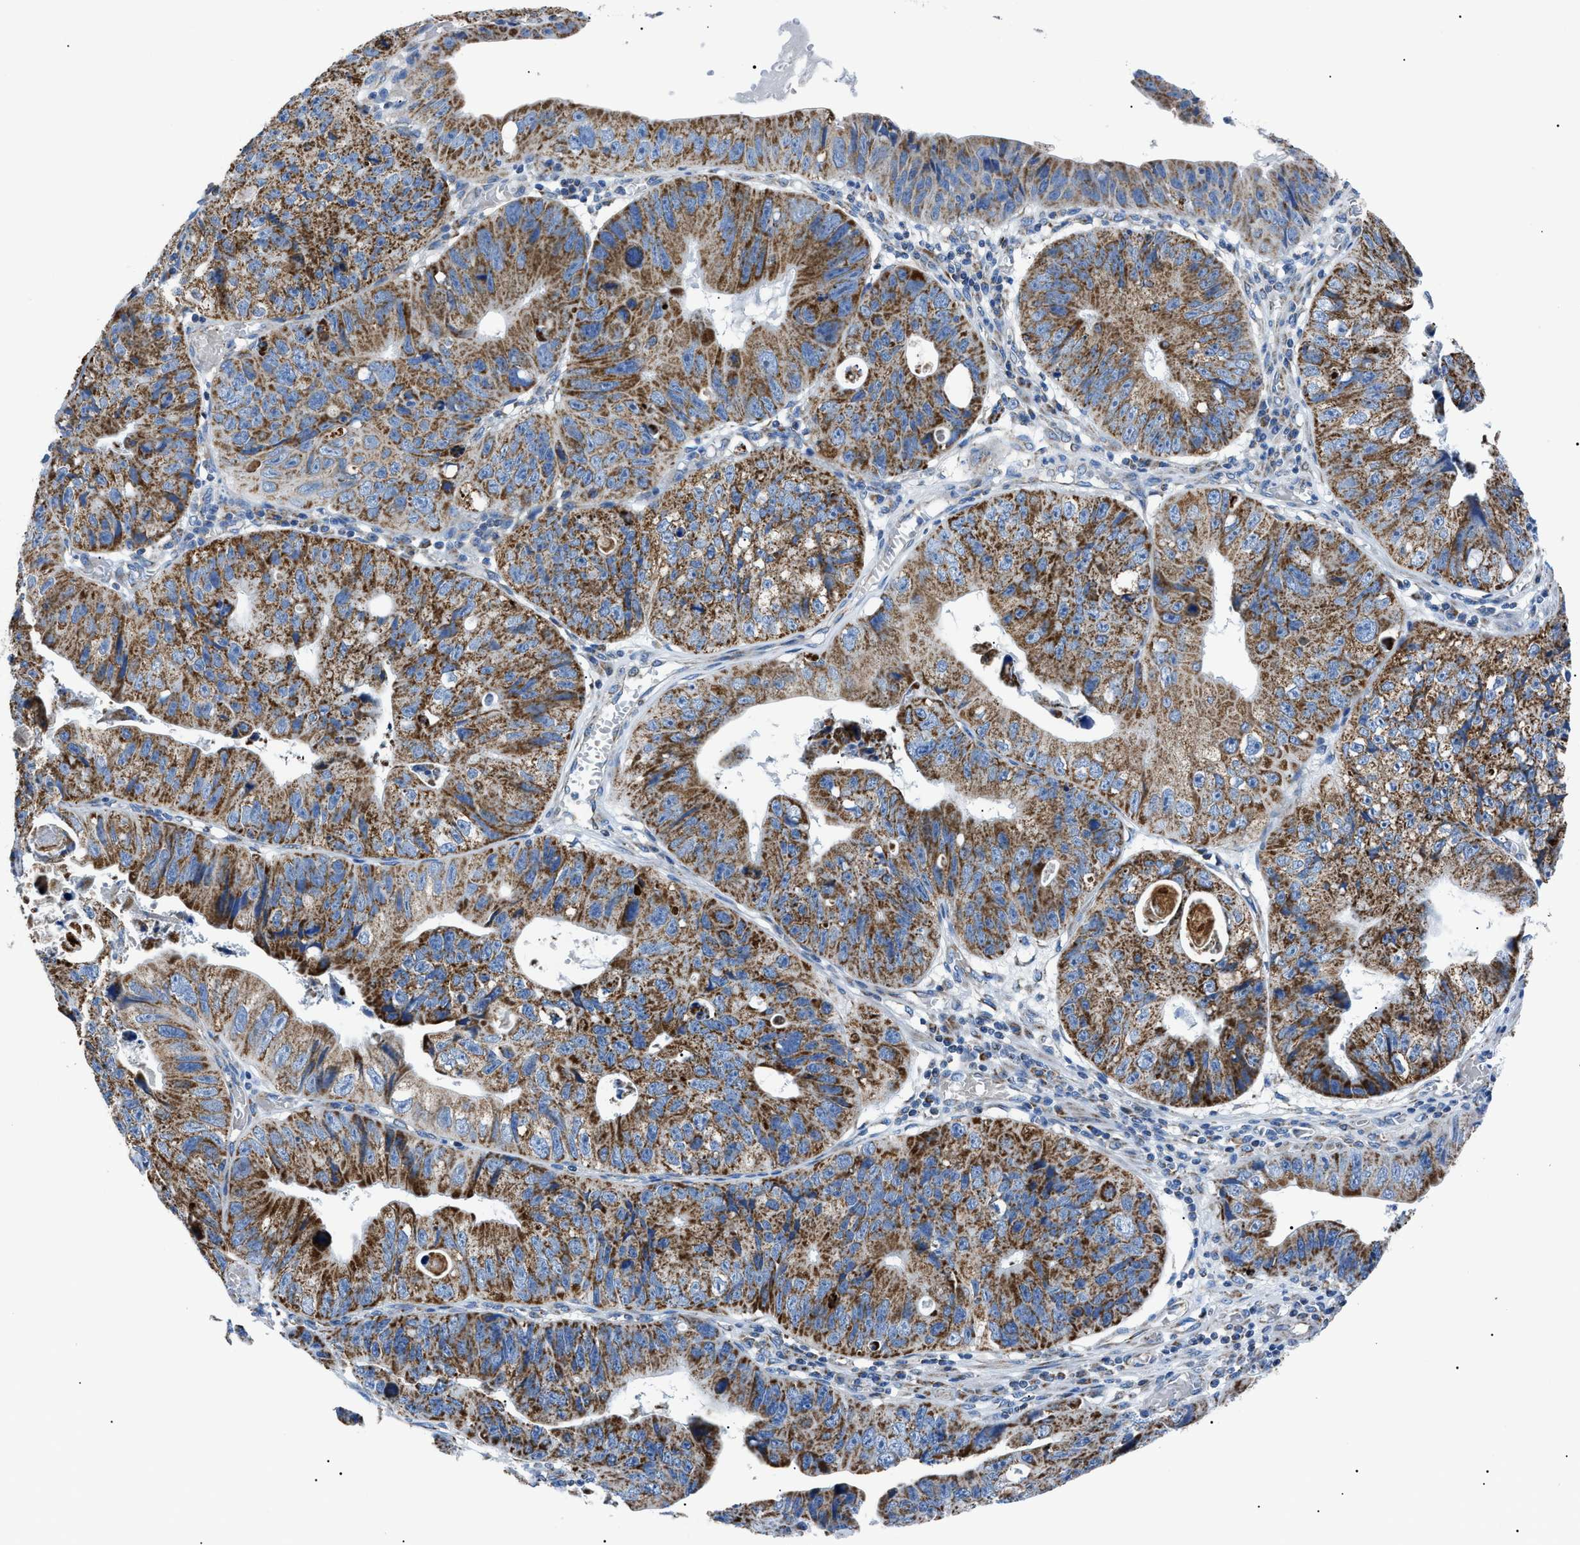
{"staining": {"intensity": "strong", "quantity": ">75%", "location": "cytoplasmic/membranous"}, "tissue": "stomach cancer", "cell_type": "Tumor cells", "image_type": "cancer", "snomed": [{"axis": "morphology", "description": "Adenocarcinoma, NOS"}, {"axis": "topography", "description": "Stomach"}], "caption": "Brown immunohistochemical staining in human stomach cancer (adenocarcinoma) demonstrates strong cytoplasmic/membranous positivity in about >75% of tumor cells.", "gene": "PHB2", "patient": {"sex": "male", "age": 59}}